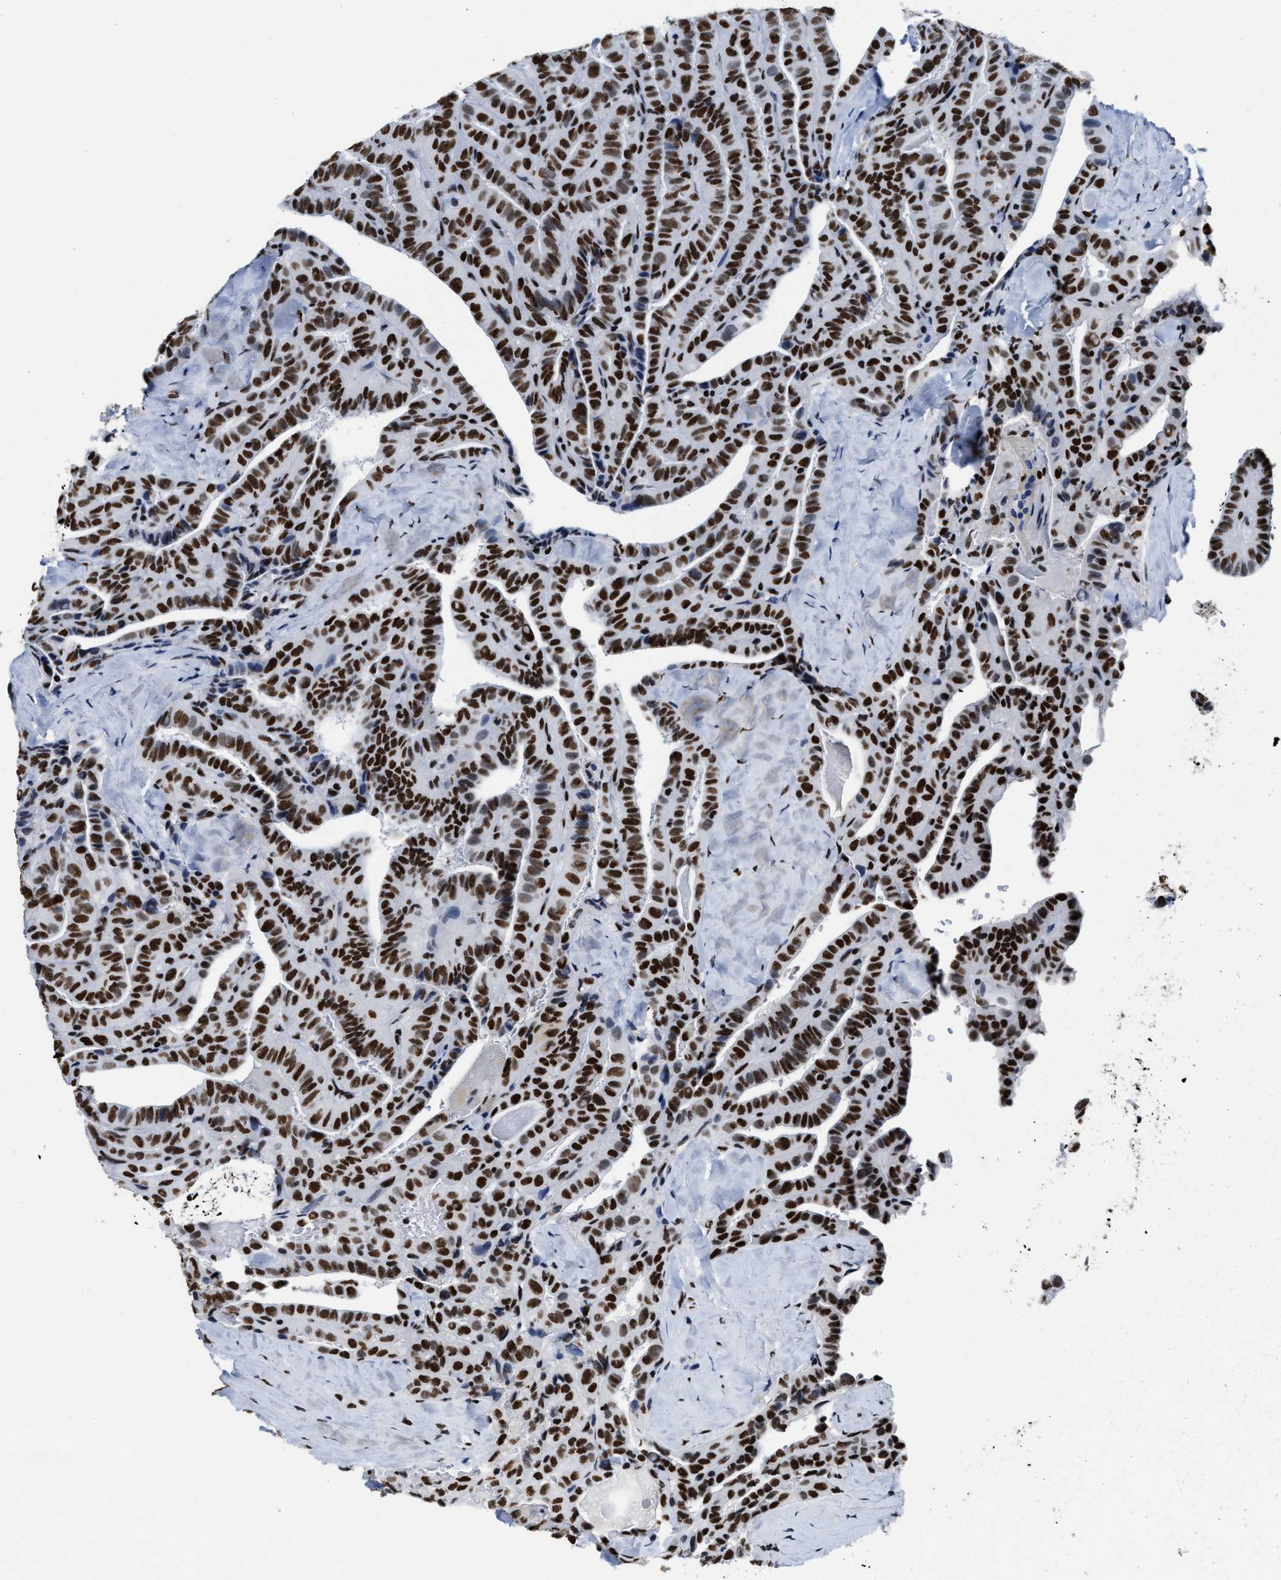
{"staining": {"intensity": "strong", "quantity": ">75%", "location": "nuclear"}, "tissue": "thyroid cancer", "cell_type": "Tumor cells", "image_type": "cancer", "snomed": [{"axis": "morphology", "description": "Papillary adenocarcinoma, NOS"}, {"axis": "topography", "description": "Thyroid gland"}], "caption": "Thyroid cancer was stained to show a protein in brown. There is high levels of strong nuclear staining in approximately >75% of tumor cells.", "gene": "SMARCC2", "patient": {"sex": "male", "age": 77}}